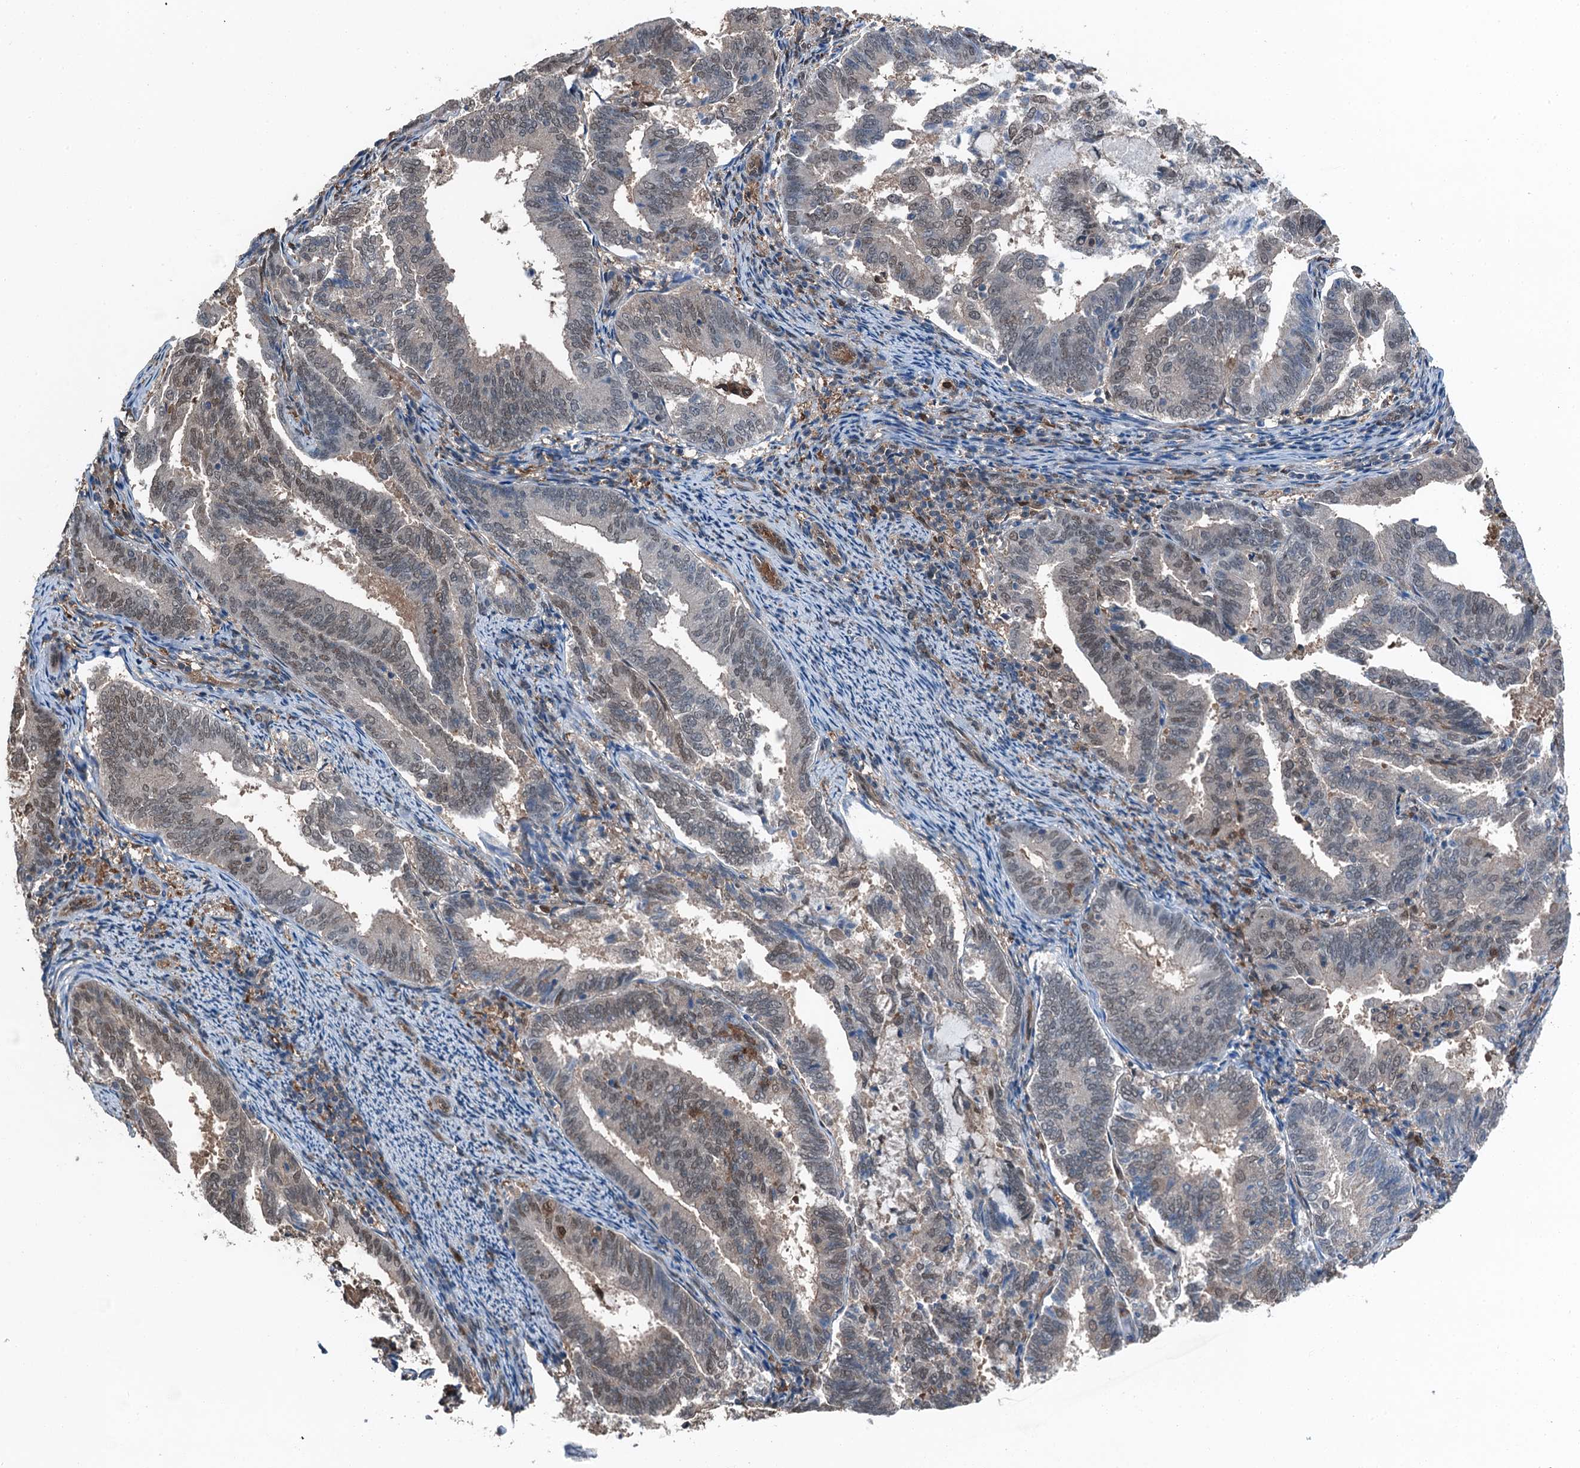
{"staining": {"intensity": "weak", "quantity": "<25%", "location": "nuclear"}, "tissue": "endometrial cancer", "cell_type": "Tumor cells", "image_type": "cancer", "snomed": [{"axis": "morphology", "description": "Adenocarcinoma, NOS"}, {"axis": "topography", "description": "Endometrium"}], "caption": "A histopathology image of human endometrial adenocarcinoma is negative for staining in tumor cells.", "gene": "RNH1", "patient": {"sex": "female", "age": 80}}